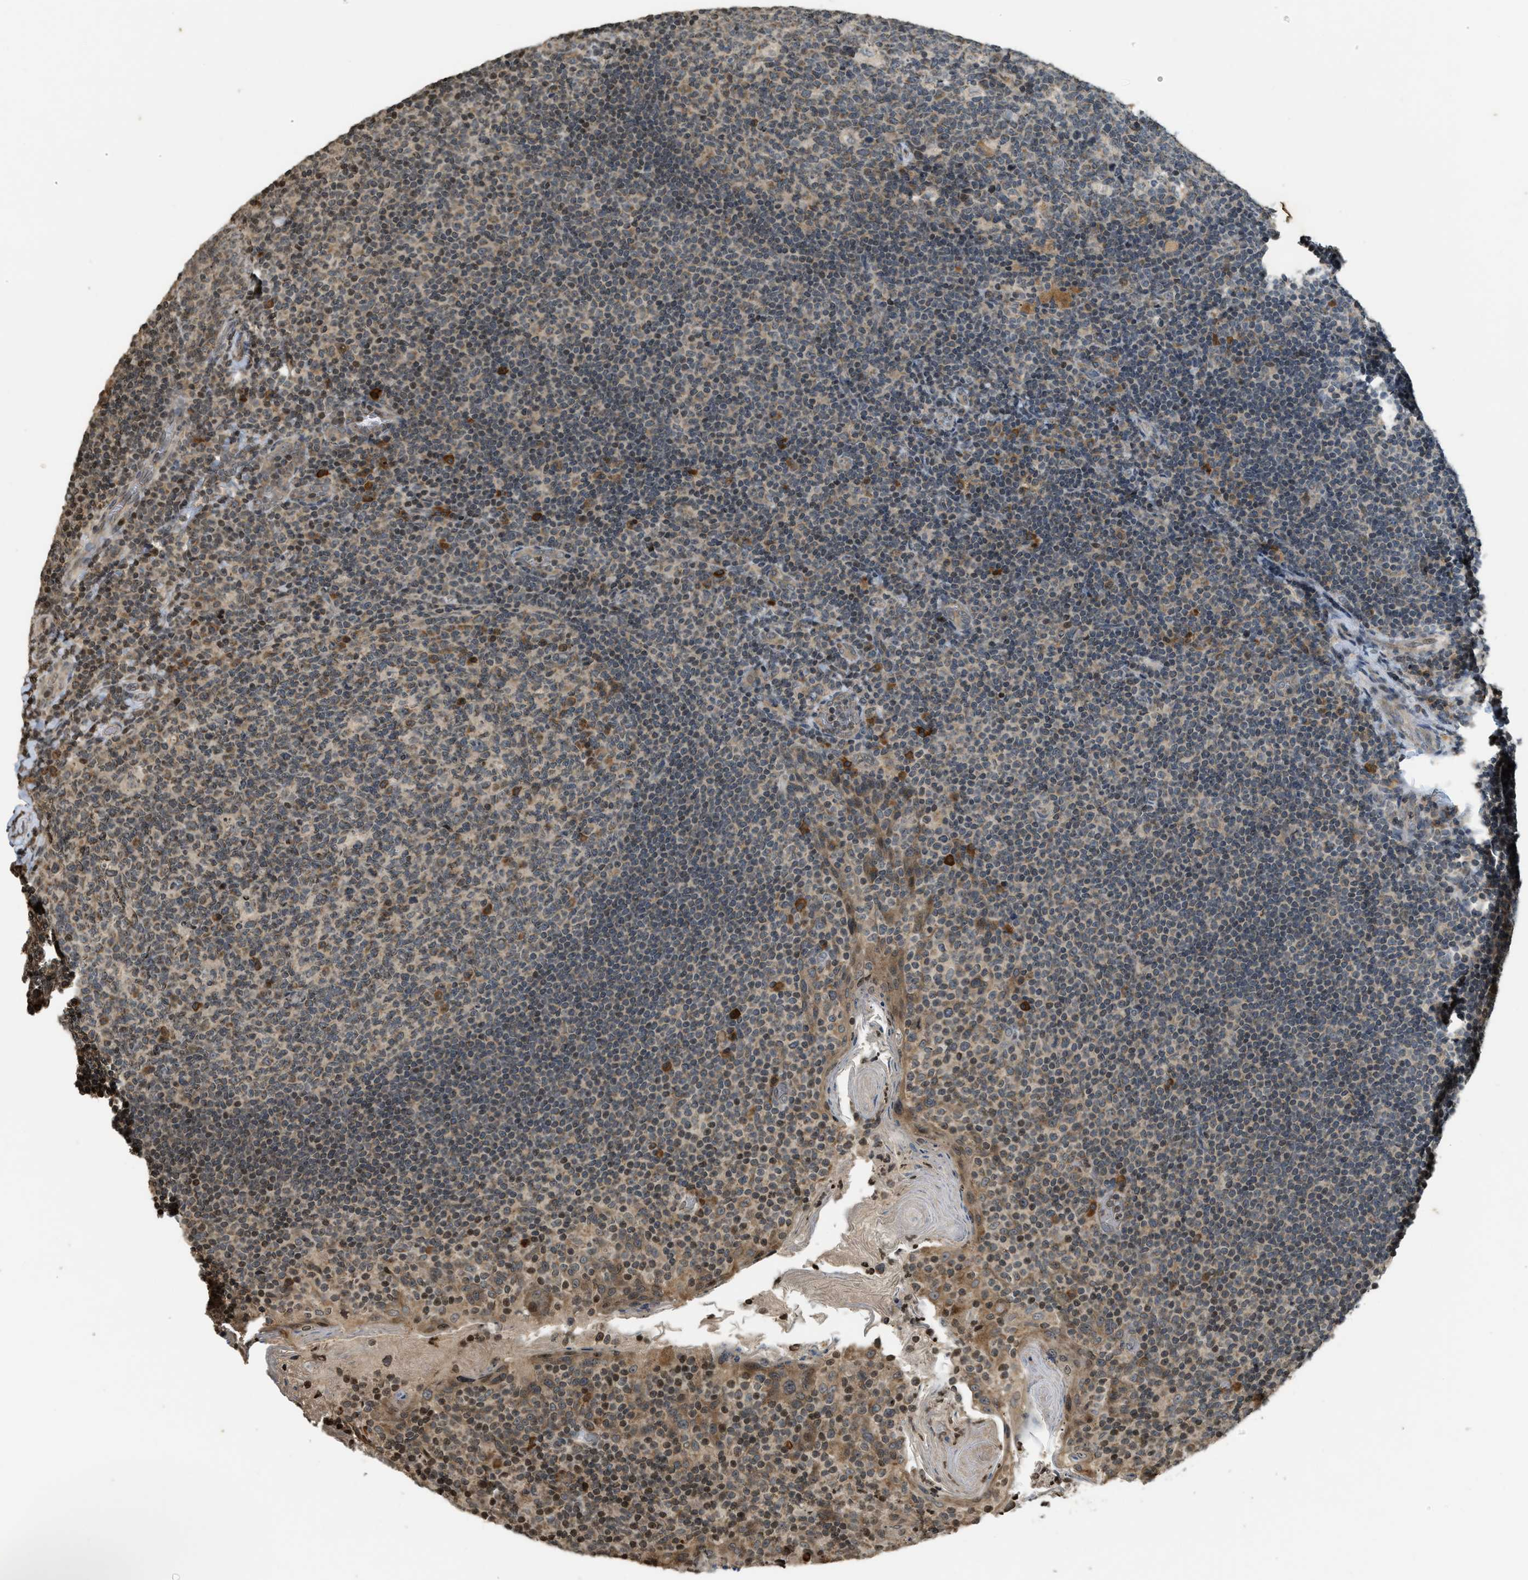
{"staining": {"intensity": "weak", "quantity": ">75%", "location": "cytoplasmic/membranous"}, "tissue": "tonsil", "cell_type": "Germinal center cells", "image_type": "normal", "snomed": [{"axis": "morphology", "description": "Normal tissue, NOS"}, {"axis": "topography", "description": "Tonsil"}], "caption": "Immunohistochemical staining of benign human tonsil demonstrates weak cytoplasmic/membranous protein expression in approximately >75% of germinal center cells. The staining was performed using DAB (3,3'-diaminobenzidine) to visualize the protein expression in brown, while the nuclei were stained in blue with hematoxylin (Magnification: 20x).", "gene": "SIAH1", "patient": {"sex": "male", "age": 17}}